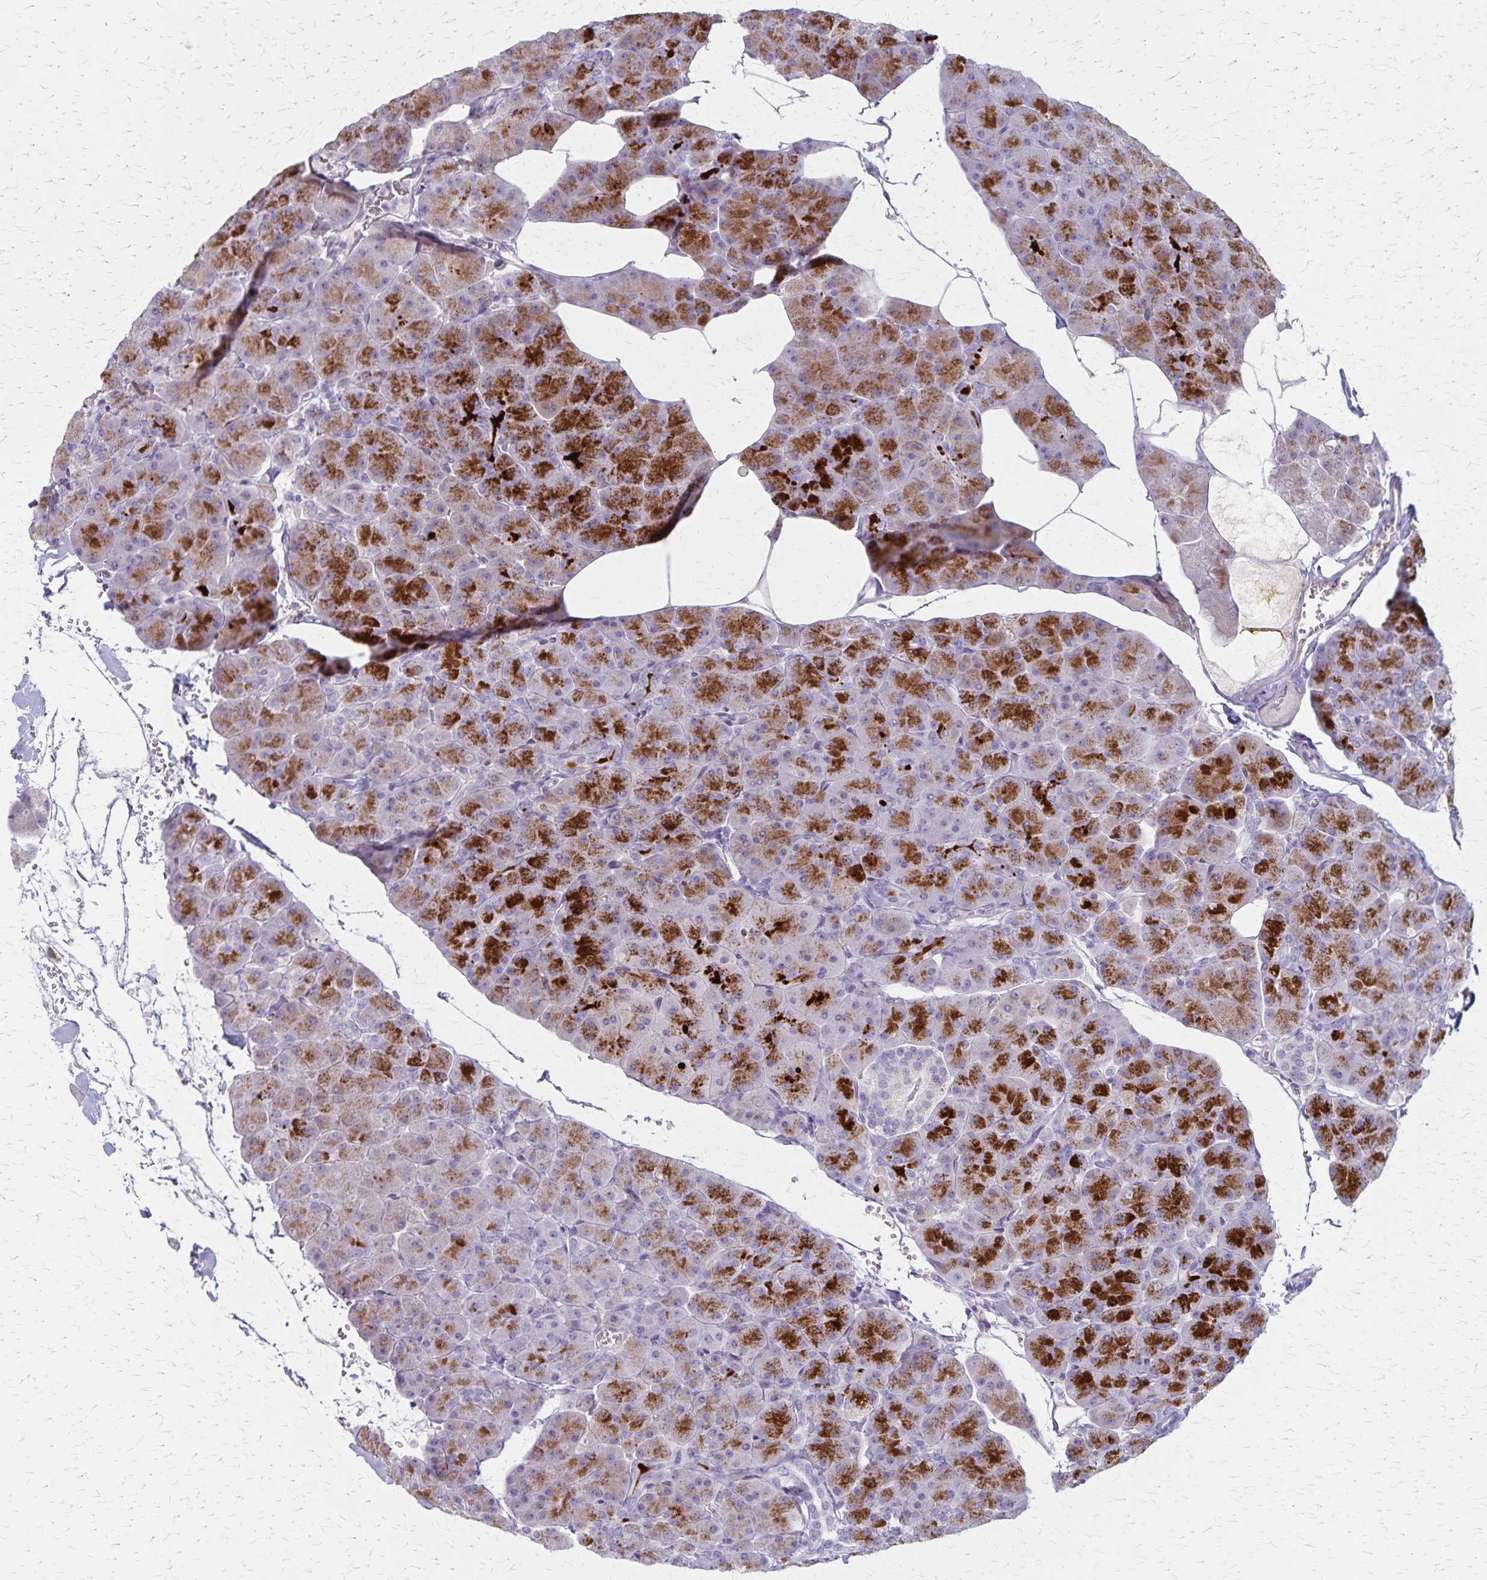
{"staining": {"intensity": "strong", "quantity": "25%-75%", "location": "cytoplasmic/membranous"}, "tissue": "pancreas", "cell_type": "Exocrine glandular cells", "image_type": "normal", "snomed": [{"axis": "morphology", "description": "Normal tissue, NOS"}, {"axis": "topography", "description": "Pancreas"}], "caption": "Immunohistochemistry staining of benign pancreas, which exhibits high levels of strong cytoplasmic/membranous positivity in approximately 25%-75% of exocrine glandular cells indicating strong cytoplasmic/membranous protein expression. The staining was performed using DAB (3,3'-diaminobenzidine) (brown) for protein detection and nuclei were counterstained in hematoxylin (blue).", "gene": "RASL10B", "patient": {"sex": "male", "age": 35}}